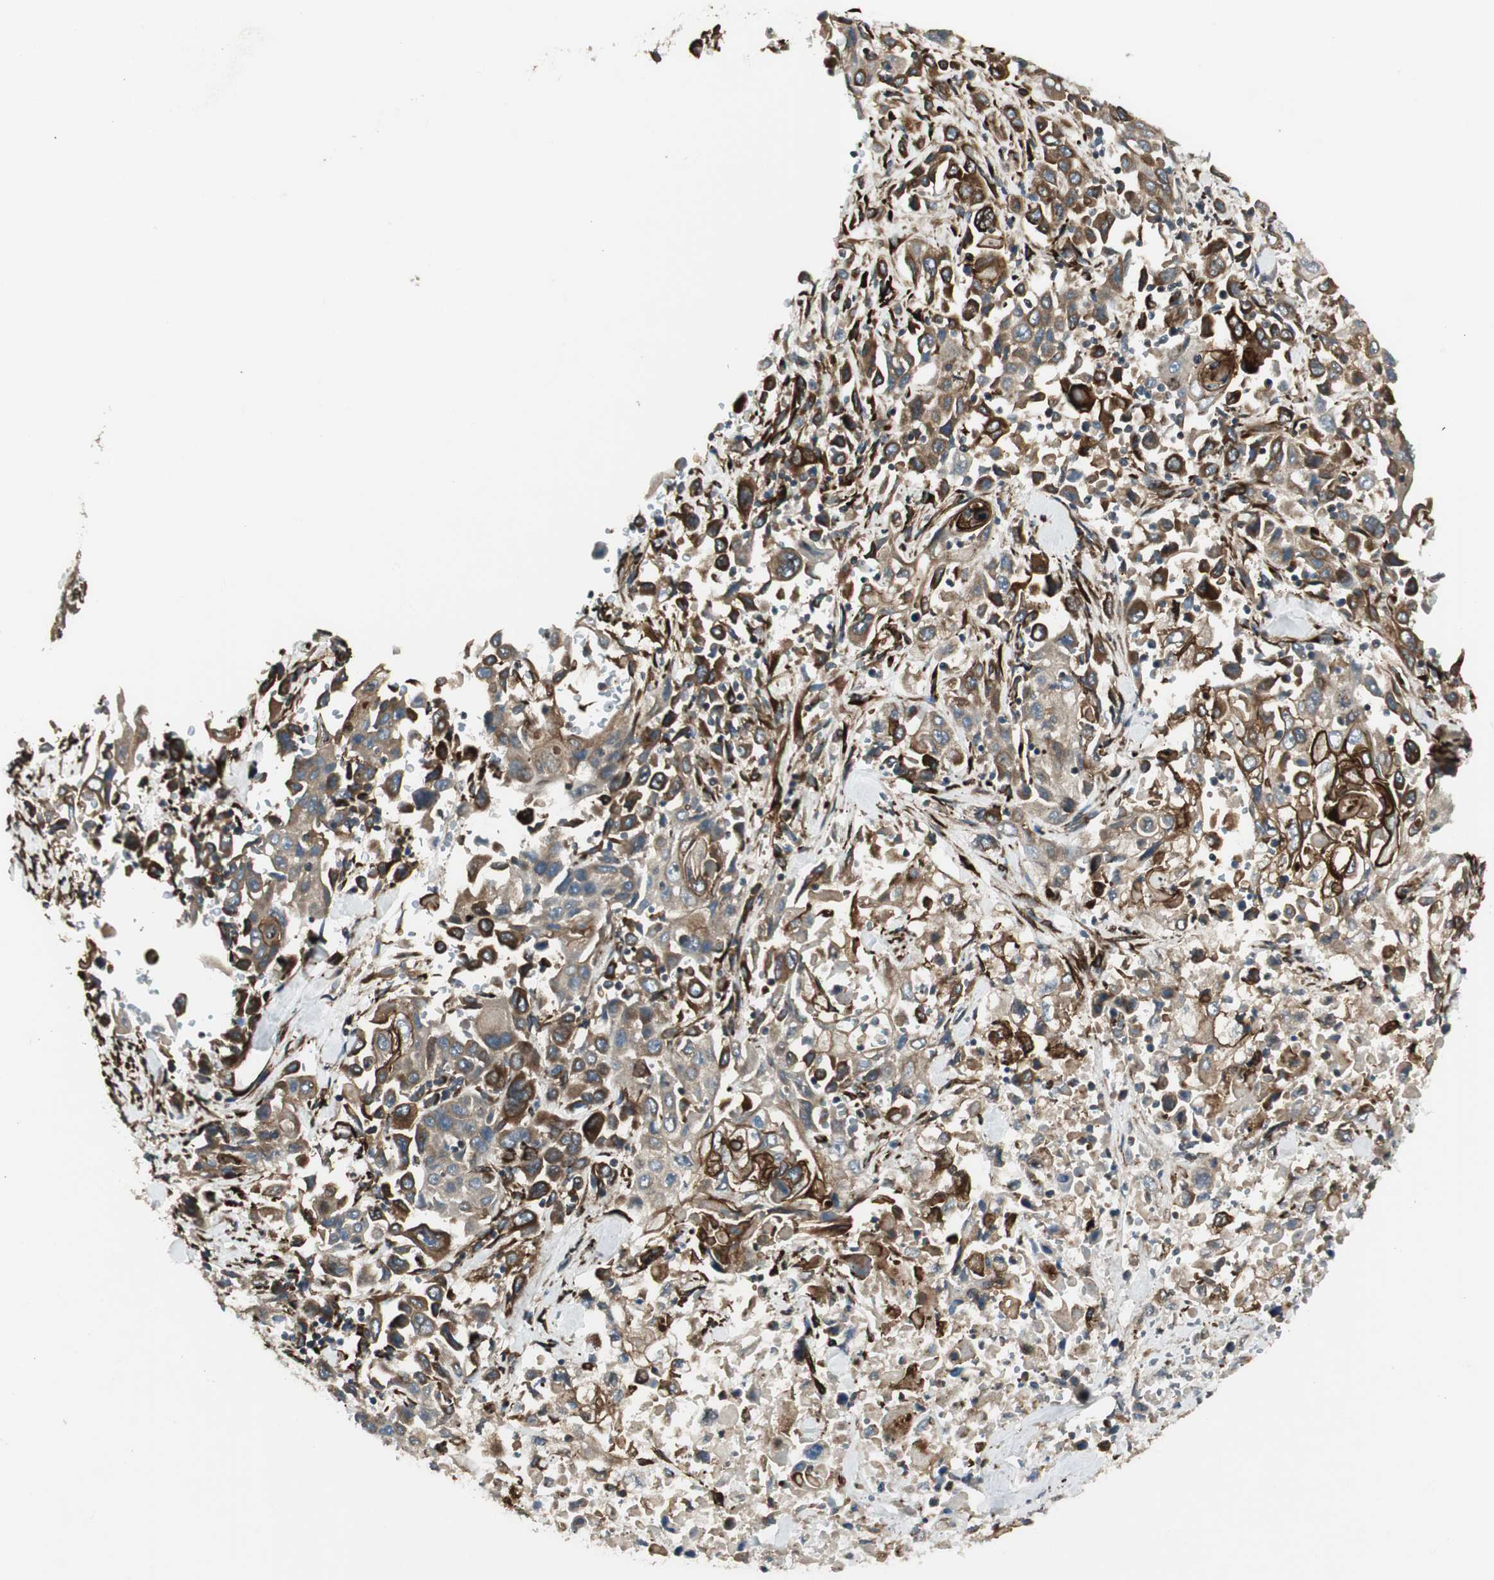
{"staining": {"intensity": "moderate", "quantity": ">75%", "location": "cytoplasmic/membranous"}, "tissue": "pancreatic cancer", "cell_type": "Tumor cells", "image_type": "cancer", "snomed": [{"axis": "morphology", "description": "Adenocarcinoma, NOS"}, {"axis": "topography", "description": "Pancreas"}], "caption": "Moderate cytoplasmic/membranous positivity for a protein is present in approximately >75% of tumor cells of adenocarcinoma (pancreatic) using IHC.", "gene": "PRKG1", "patient": {"sex": "male", "age": 70}}